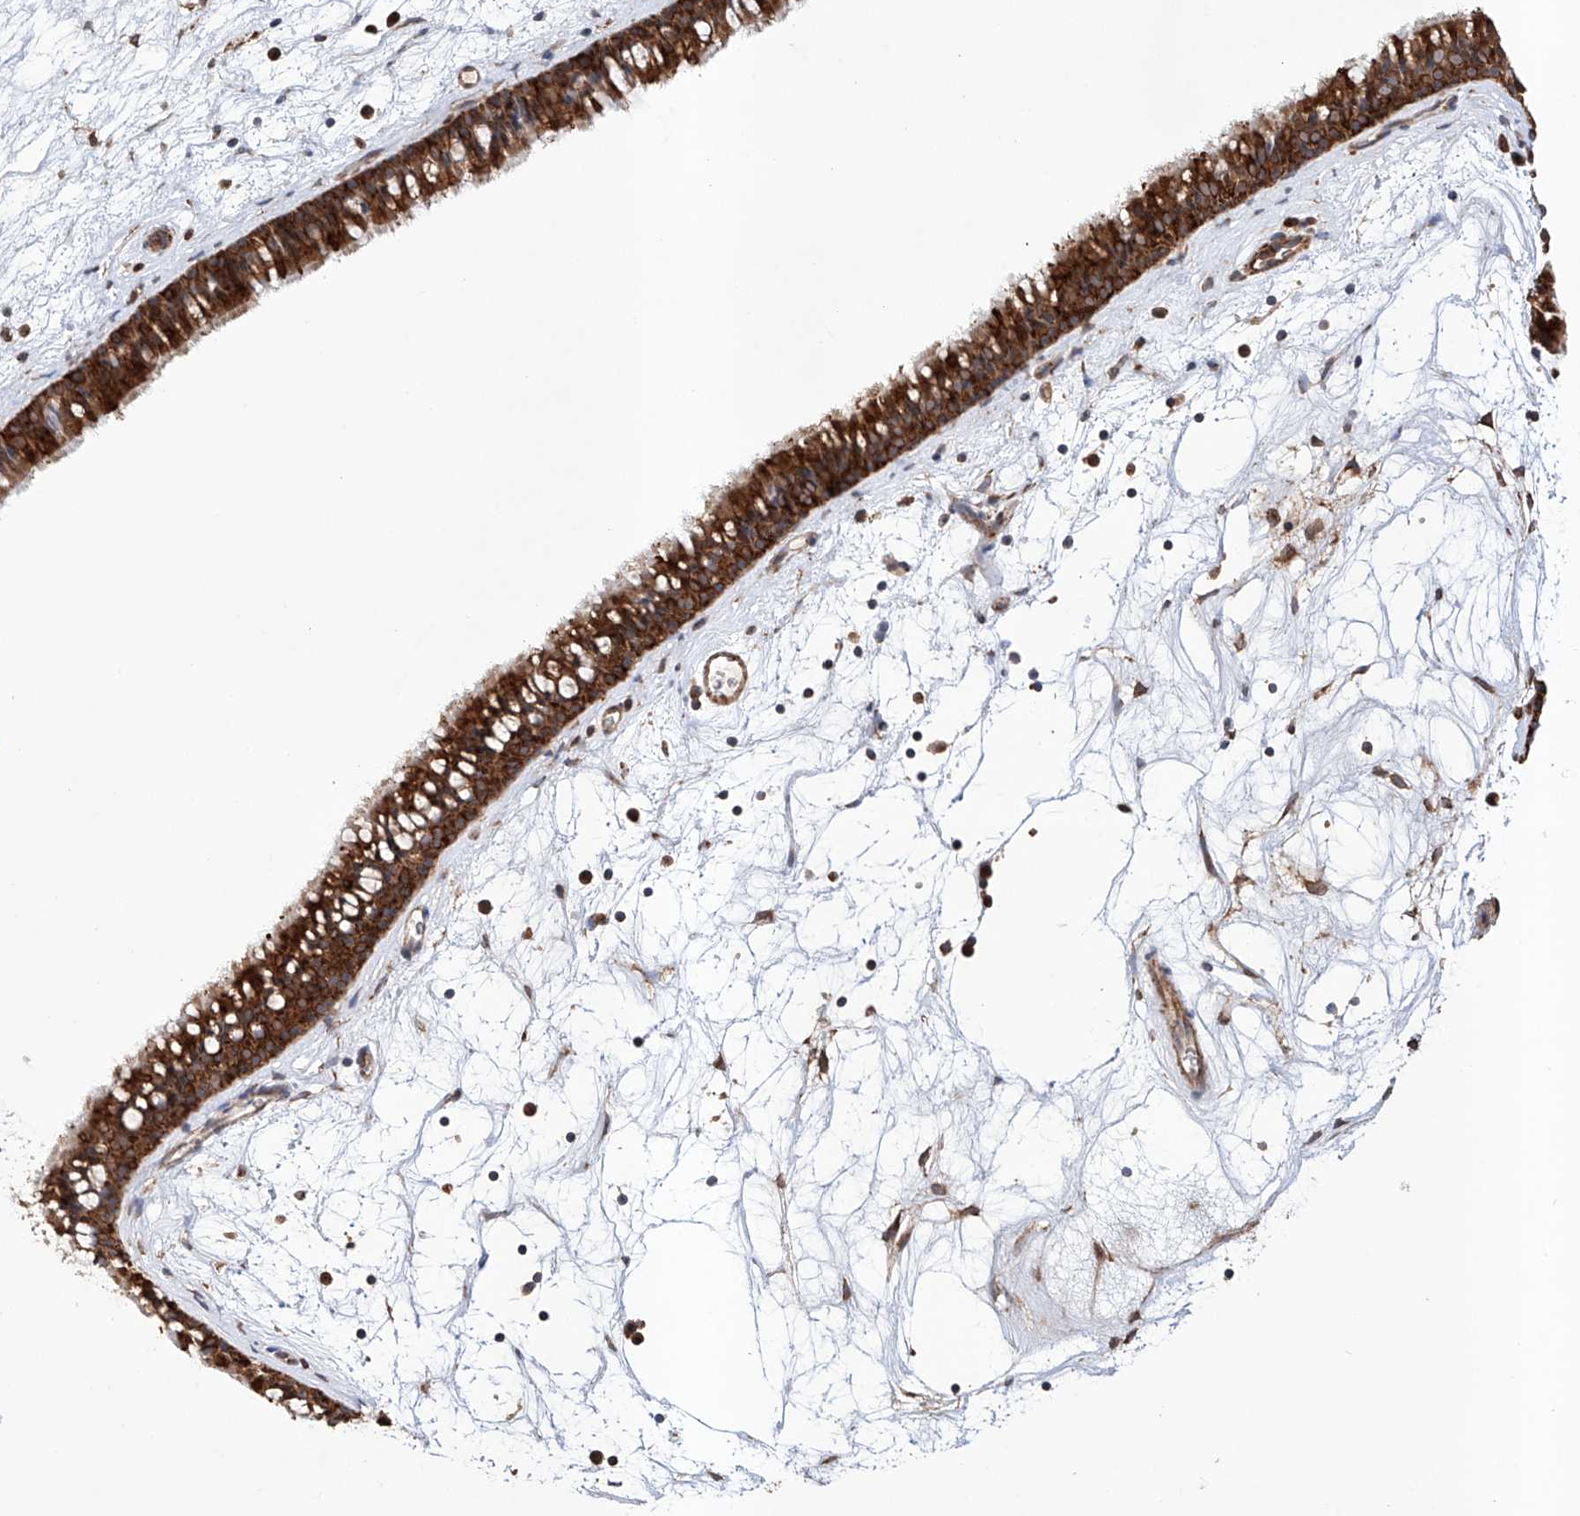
{"staining": {"intensity": "strong", "quantity": ">75%", "location": "cytoplasmic/membranous"}, "tissue": "nasopharynx", "cell_type": "Respiratory epithelial cells", "image_type": "normal", "snomed": [{"axis": "morphology", "description": "Normal tissue, NOS"}, {"axis": "topography", "description": "Nasopharynx"}], "caption": "Brown immunohistochemical staining in normal human nasopharynx shows strong cytoplasmic/membranous expression in about >75% of respiratory epithelial cells.", "gene": "TIMM23", "patient": {"sex": "male", "age": 64}}